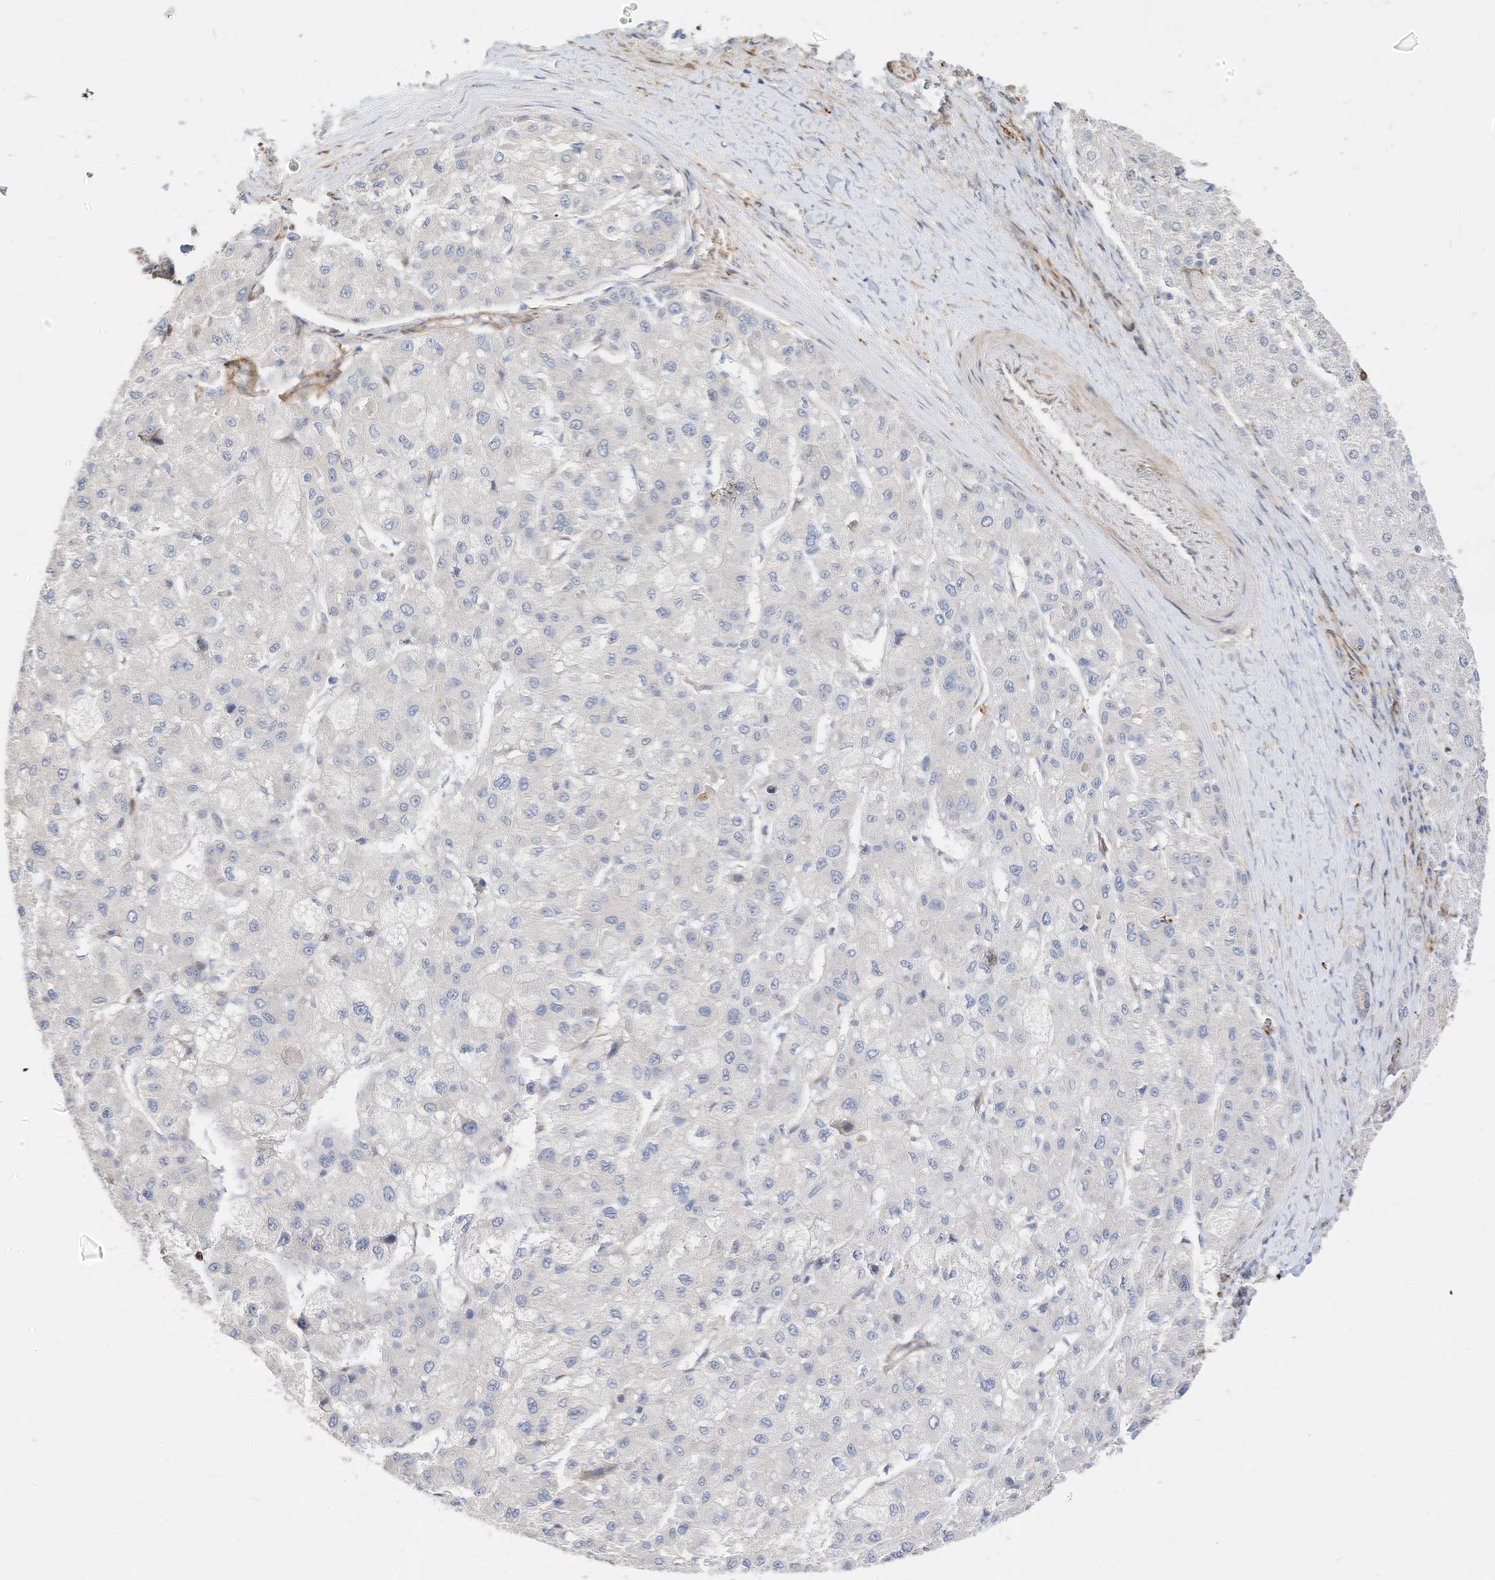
{"staining": {"intensity": "negative", "quantity": "none", "location": "none"}, "tissue": "liver cancer", "cell_type": "Tumor cells", "image_type": "cancer", "snomed": [{"axis": "morphology", "description": "Carcinoma, Hepatocellular, NOS"}, {"axis": "topography", "description": "Liver"}], "caption": "This is an immunohistochemistry (IHC) micrograph of human hepatocellular carcinoma (liver). There is no positivity in tumor cells.", "gene": "ATP13A1", "patient": {"sex": "male", "age": 80}}